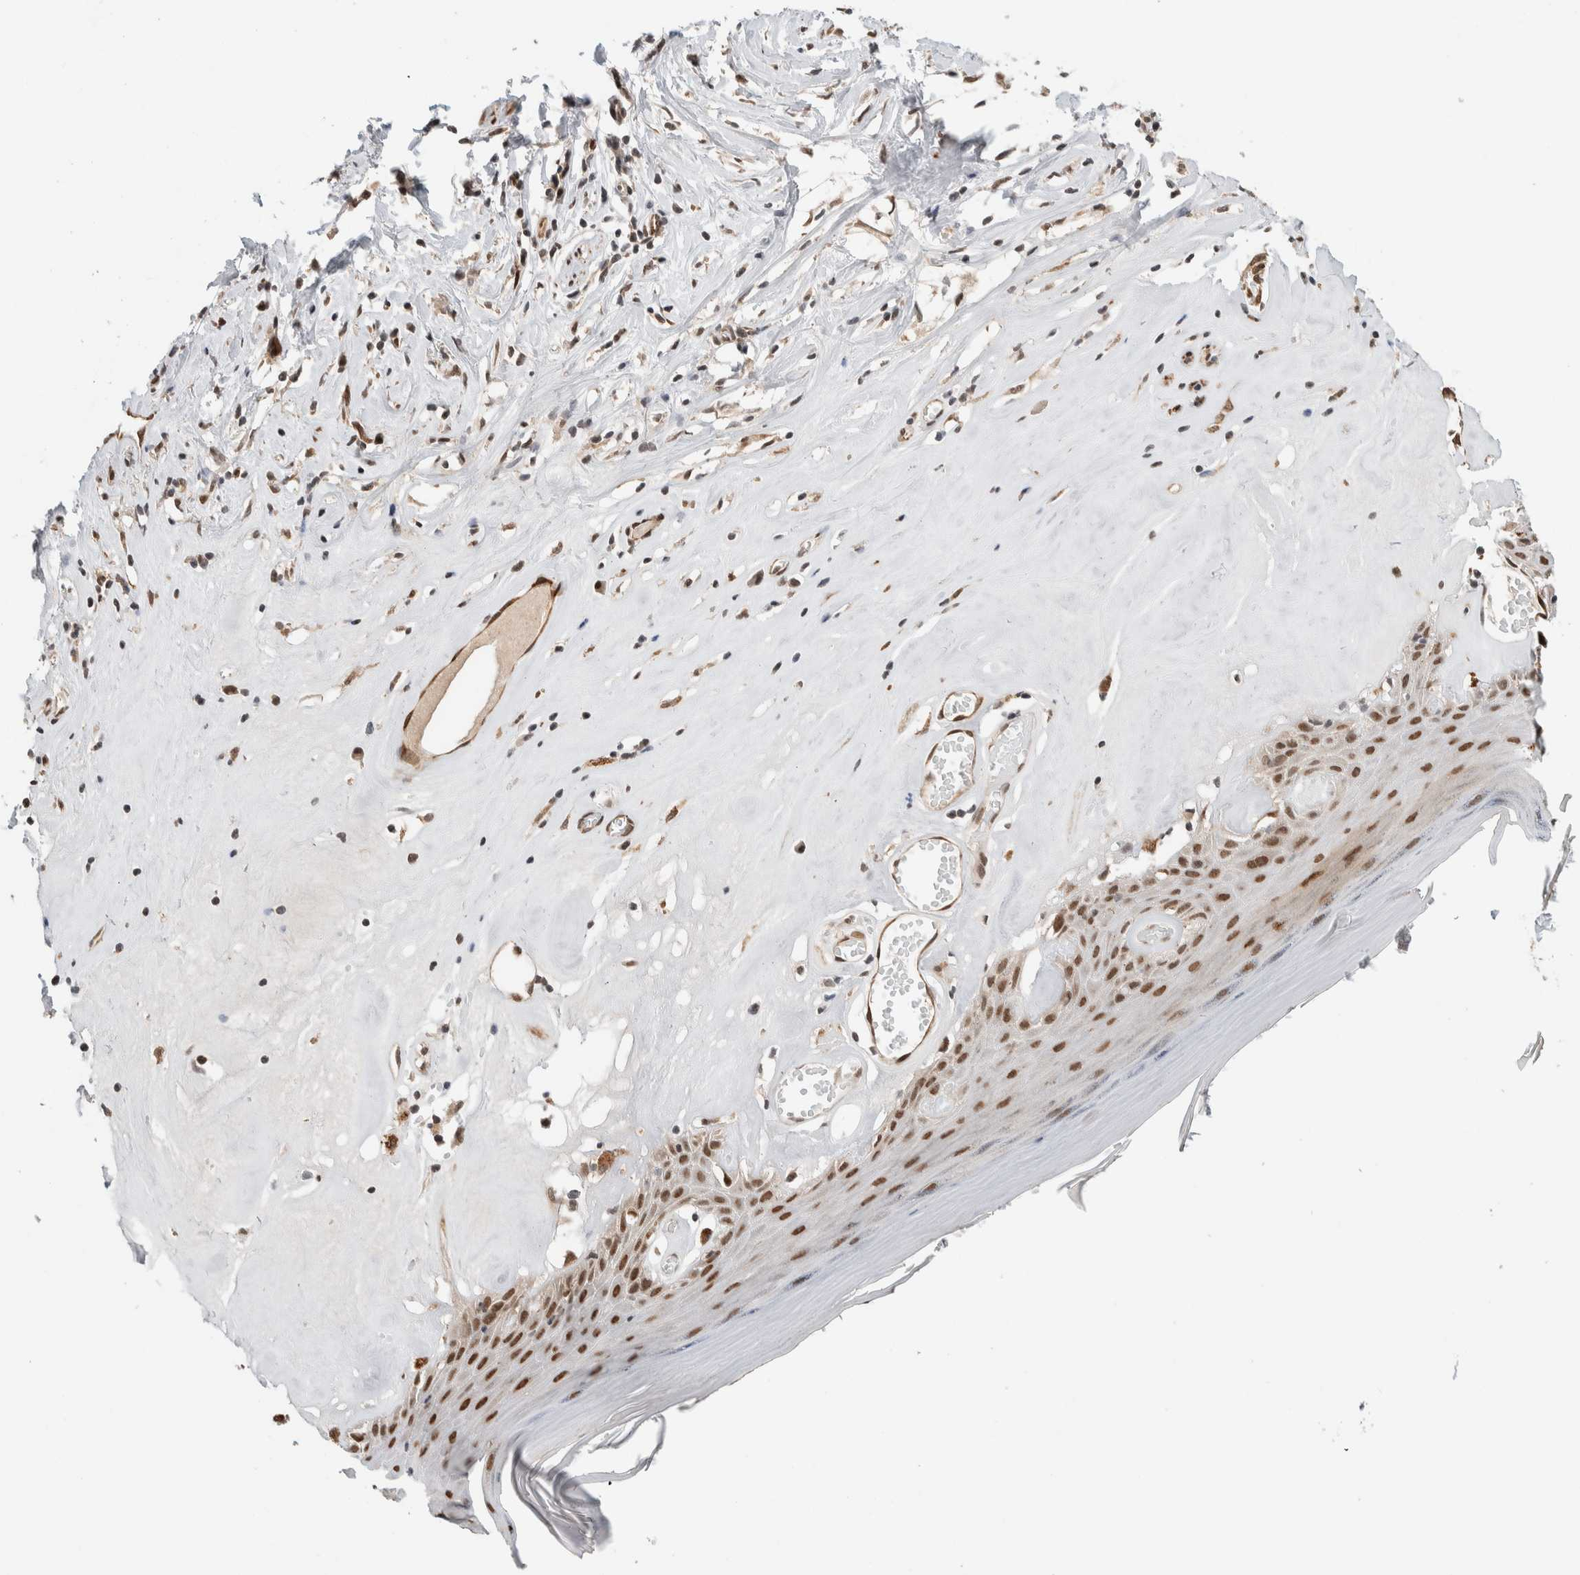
{"staining": {"intensity": "moderate", "quantity": ">75%", "location": "nuclear"}, "tissue": "skin", "cell_type": "Epidermal cells", "image_type": "normal", "snomed": [{"axis": "morphology", "description": "Normal tissue, NOS"}, {"axis": "morphology", "description": "Inflammation, NOS"}, {"axis": "topography", "description": "Vulva"}], "caption": "Human skin stained with a brown dye reveals moderate nuclear positive expression in approximately >75% of epidermal cells.", "gene": "TNRC18", "patient": {"sex": "female", "age": 84}}